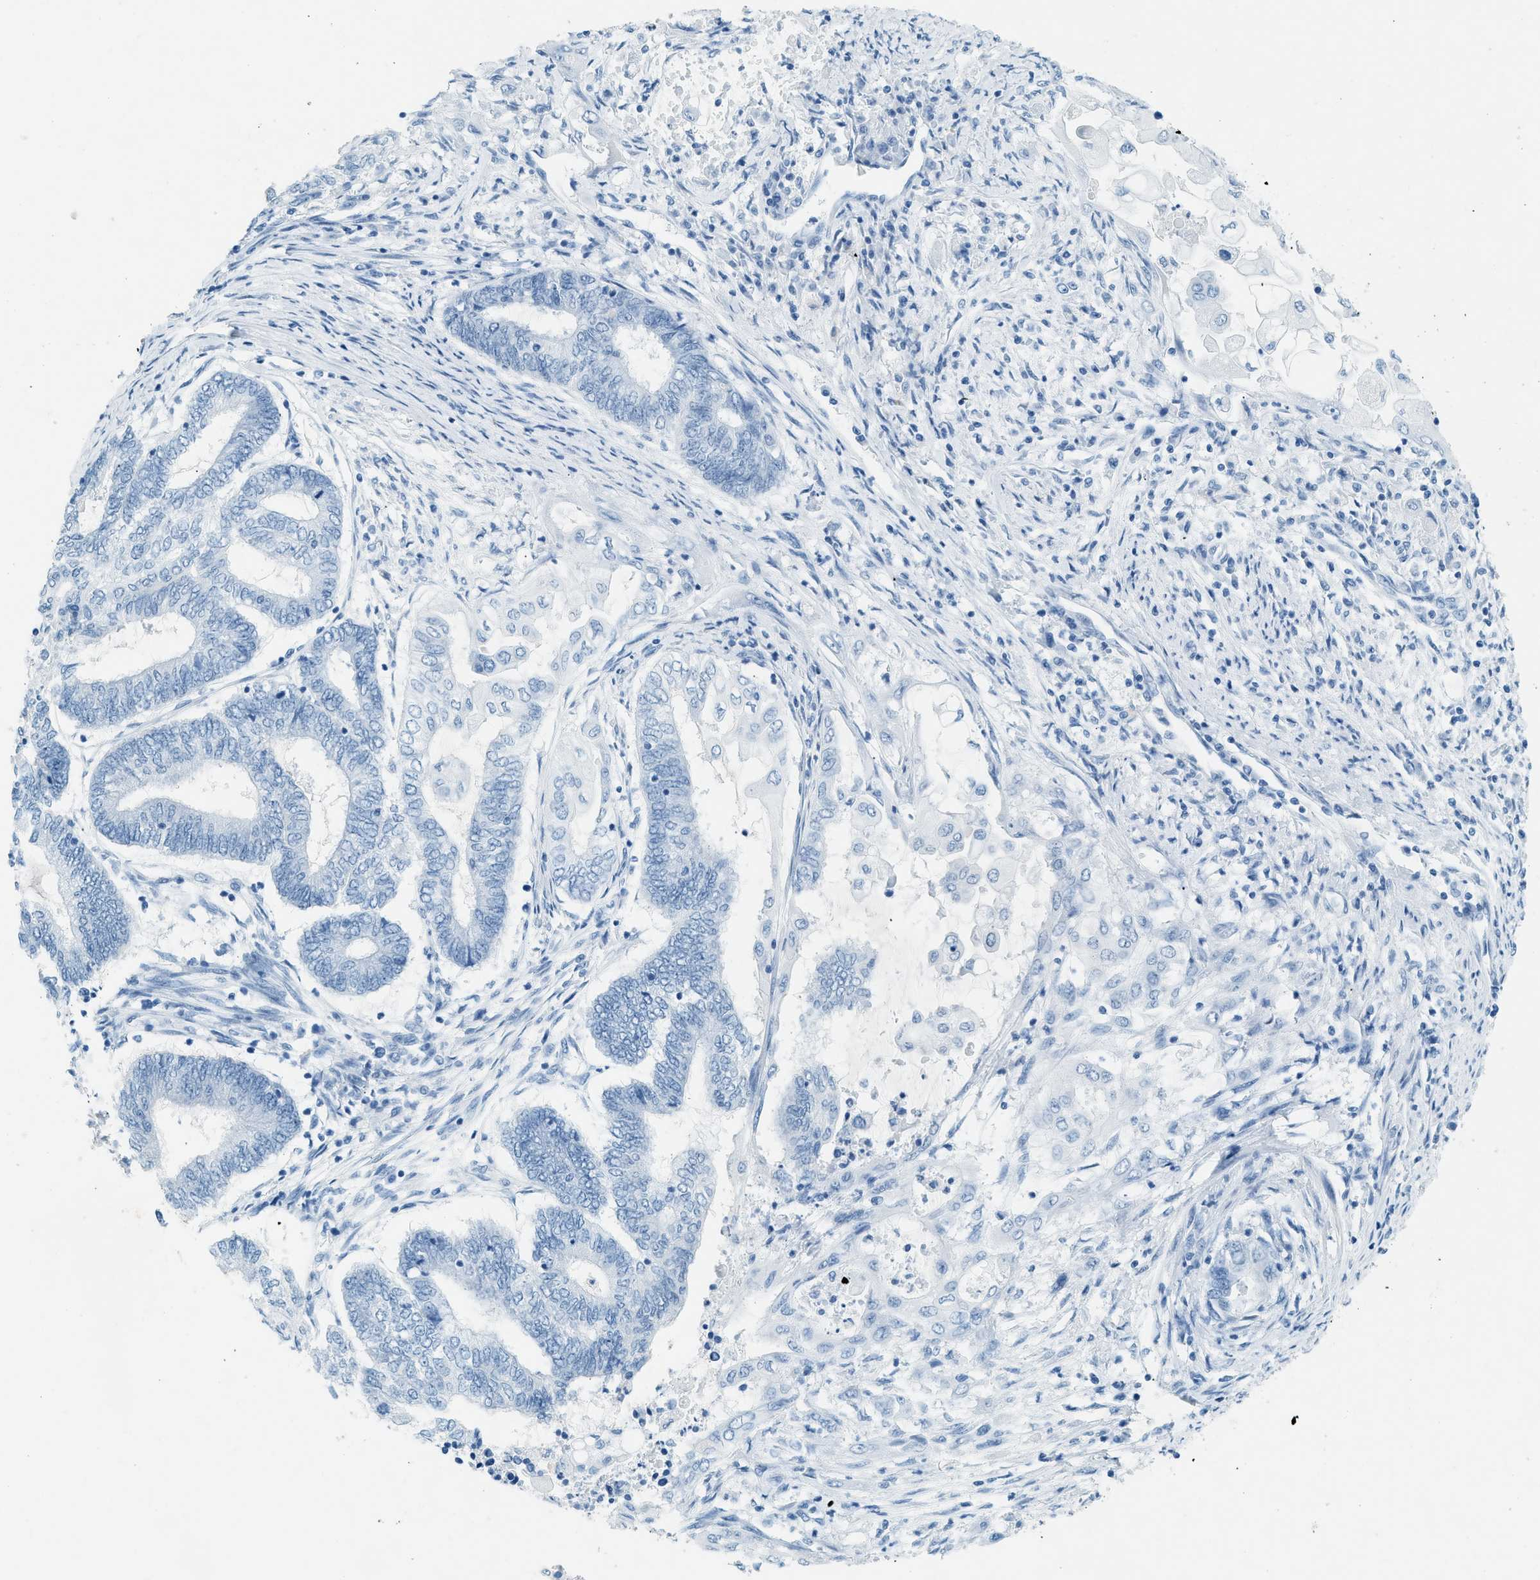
{"staining": {"intensity": "negative", "quantity": "none", "location": "none"}, "tissue": "endometrial cancer", "cell_type": "Tumor cells", "image_type": "cancer", "snomed": [{"axis": "morphology", "description": "Adenocarcinoma, NOS"}, {"axis": "topography", "description": "Uterus"}, {"axis": "topography", "description": "Endometrium"}], "caption": "Histopathology image shows no protein staining in tumor cells of adenocarcinoma (endometrial) tissue. Nuclei are stained in blue.", "gene": "HHATL", "patient": {"sex": "female", "age": 70}}